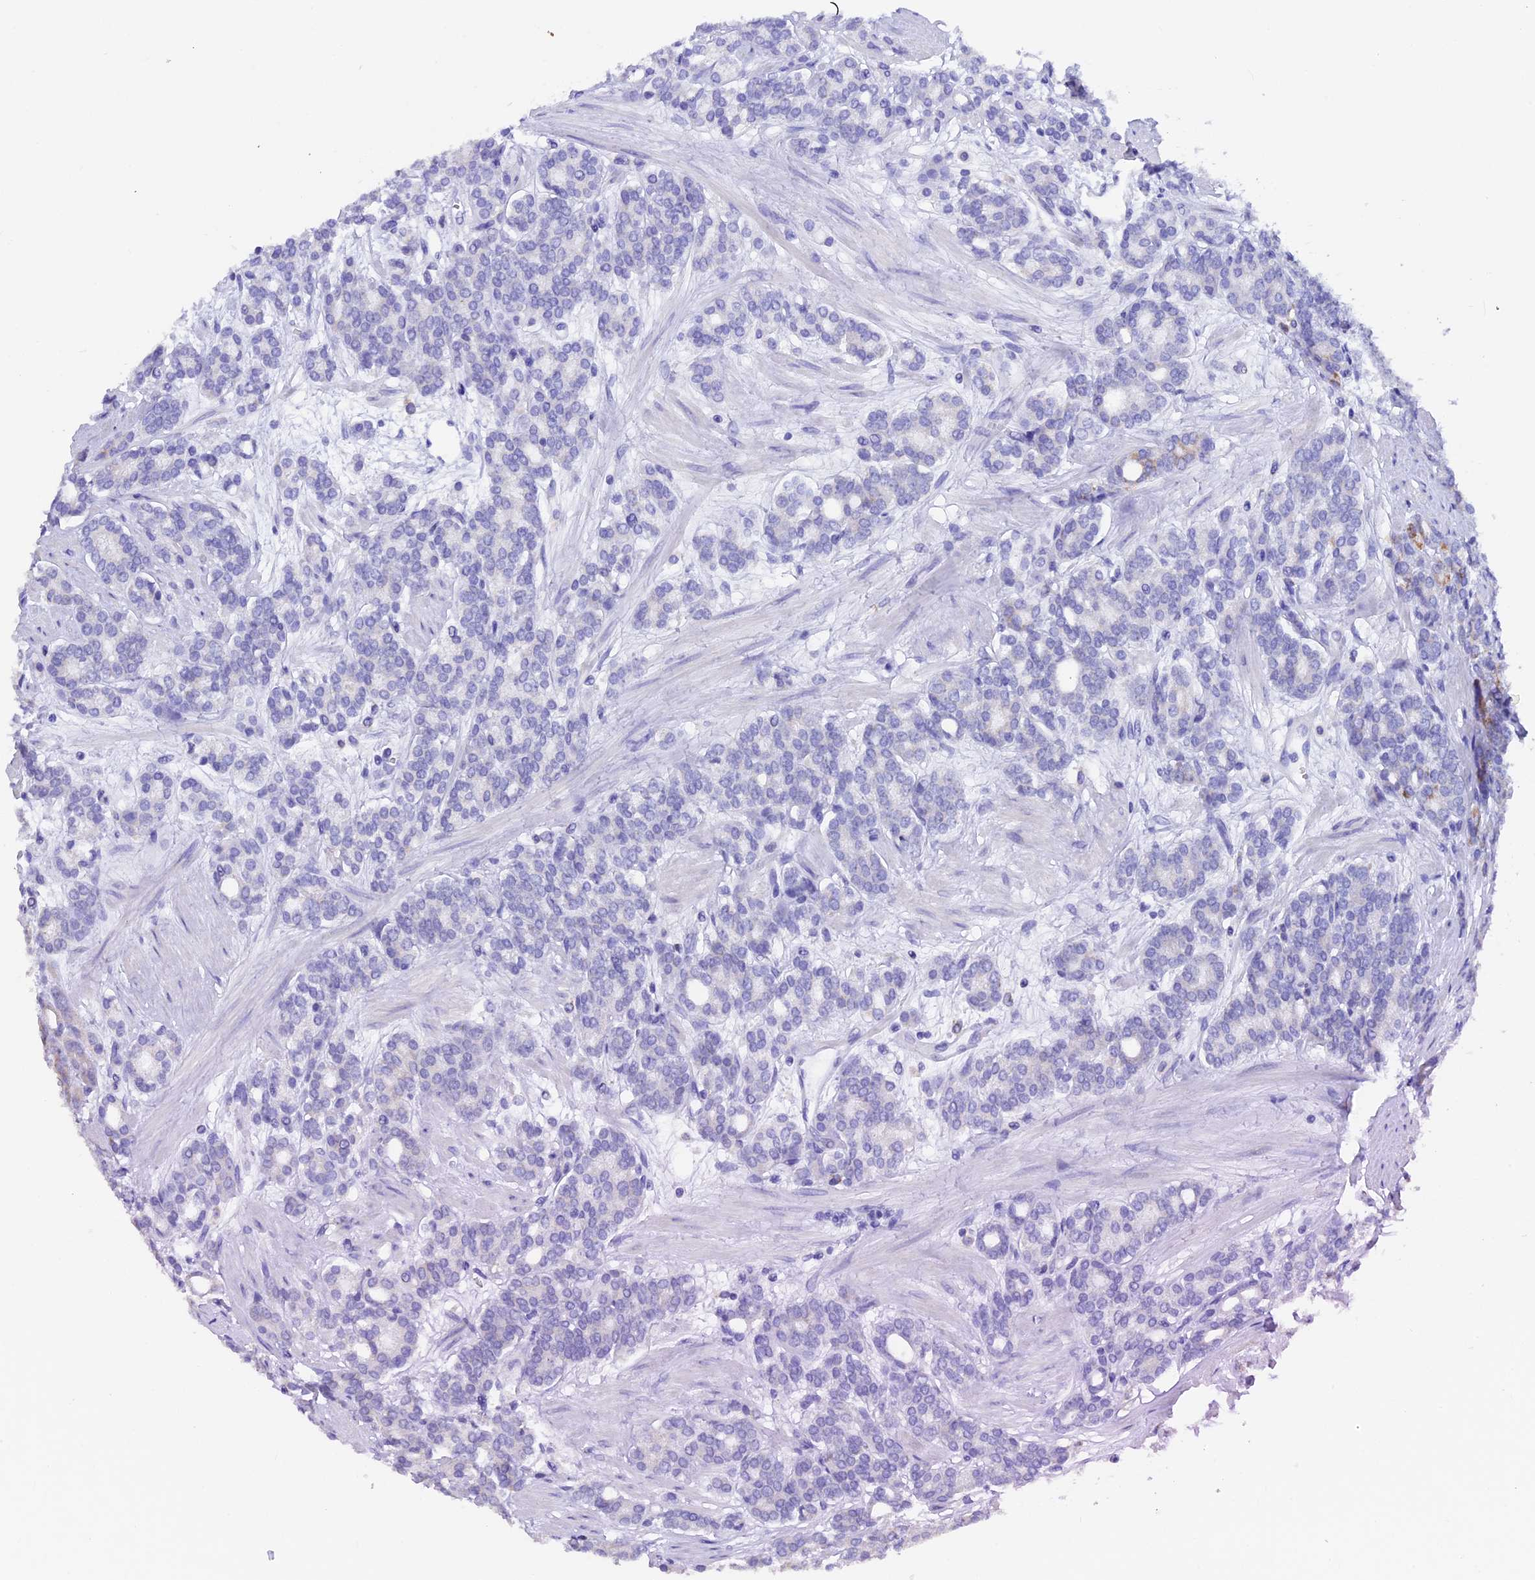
{"staining": {"intensity": "negative", "quantity": "none", "location": "none"}, "tissue": "prostate cancer", "cell_type": "Tumor cells", "image_type": "cancer", "snomed": [{"axis": "morphology", "description": "Adenocarcinoma, High grade"}, {"axis": "topography", "description": "Prostate"}], "caption": "DAB immunohistochemical staining of human prostate cancer (adenocarcinoma (high-grade)) demonstrates no significant positivity in tumor cells. (Brightfield microscopy of DAB (3,3'-diaminobenzidine) IHC at high magnification).", "gene": "SLC8B1", "patient": {"sex": "male", "age": 62}}